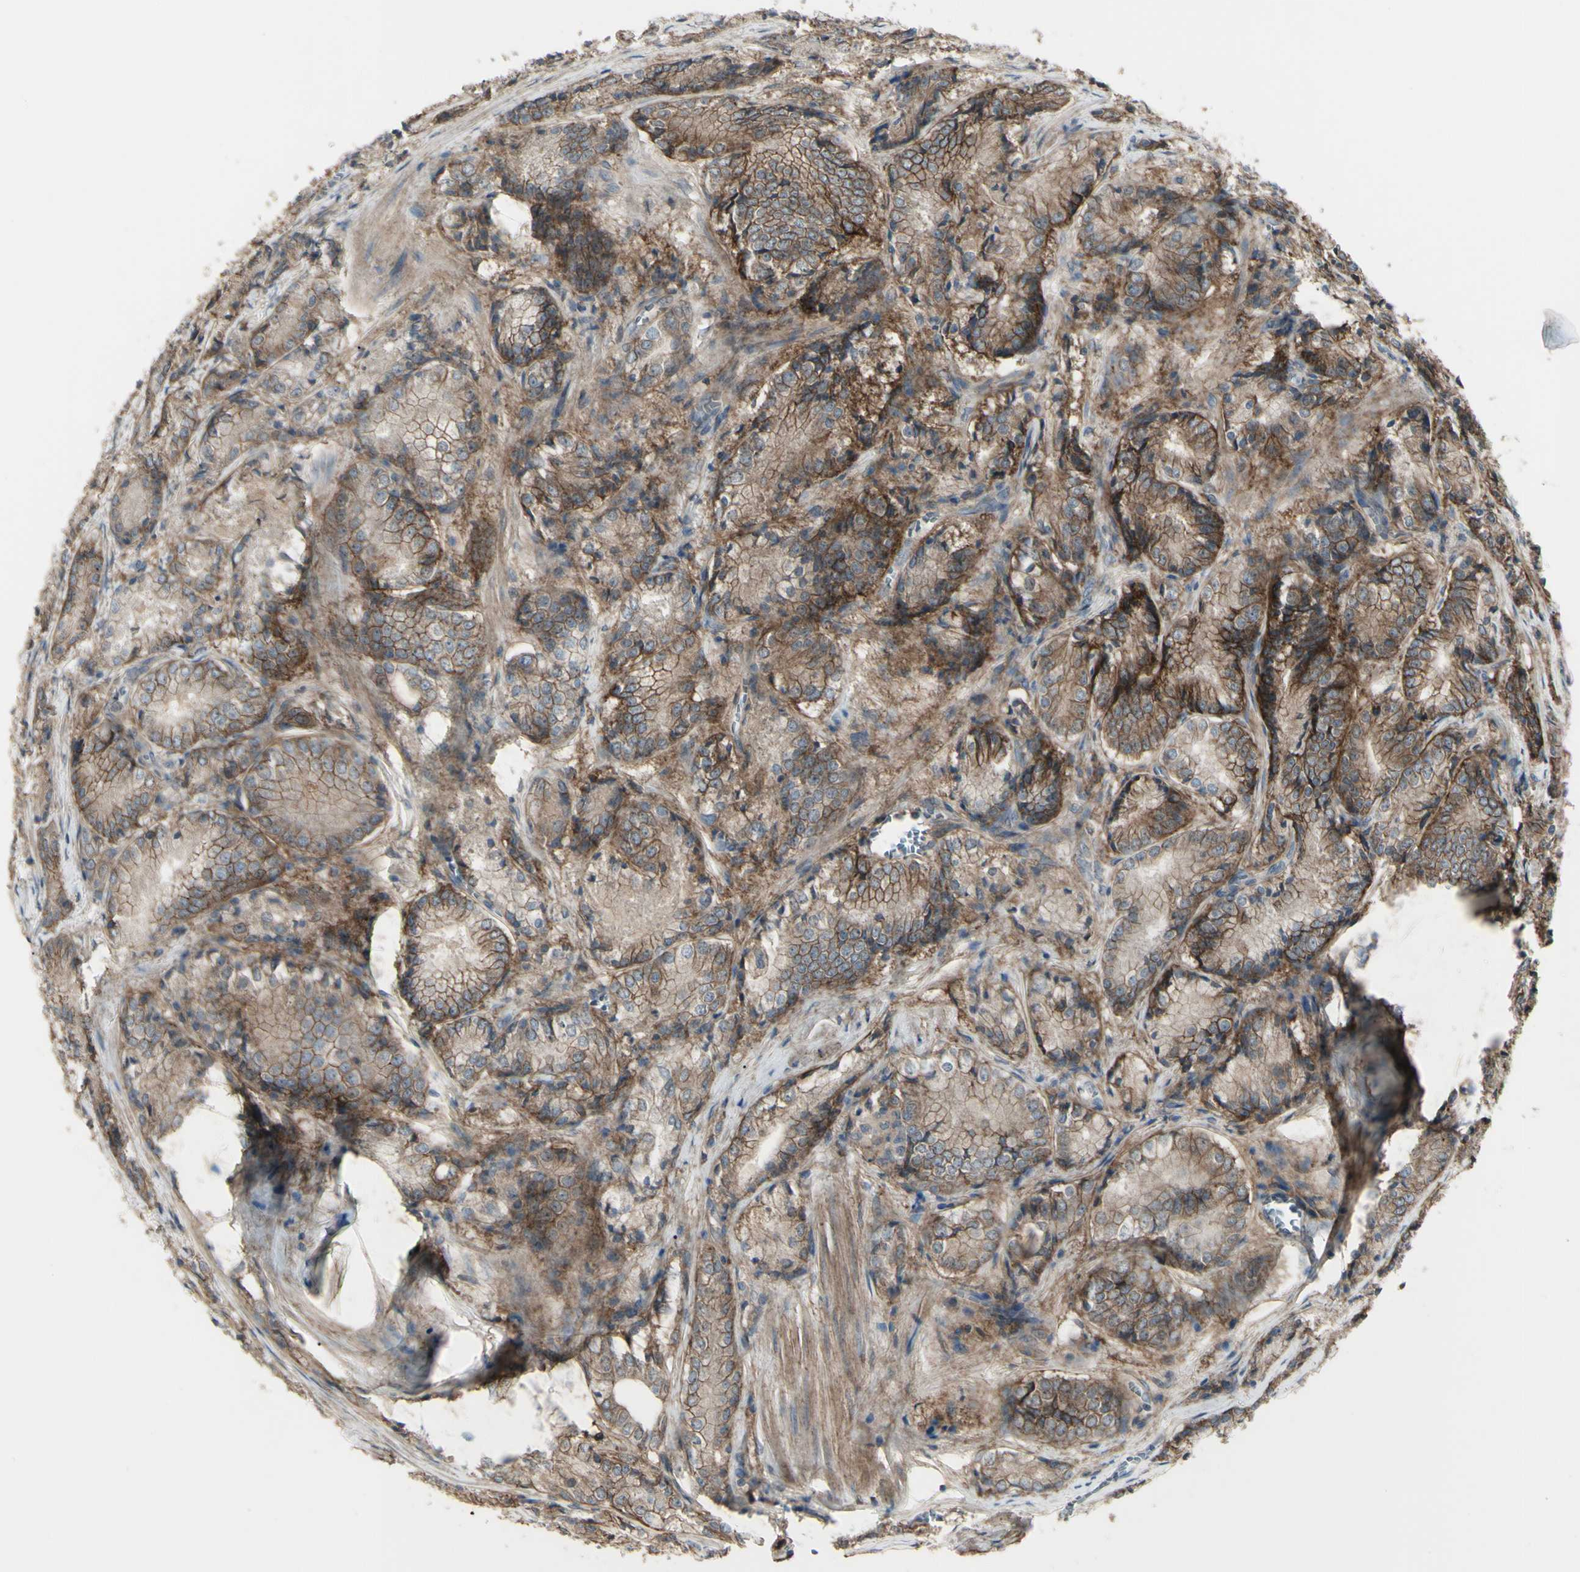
{"staining": {"intensity": "moderate", "quantity": "25%-75%", "location": "cytoplasmic/membranous"}, "tissue": "prostate cancer", "cell_type": "Tumor cells", "image_type": "cancer", "snomed": [{"axis": "morphology", "description": "Adenocarcinoma, Low grade"}, {"axis": "topography", "description": "Prostate"}], "caption": "Immunohistochemistry (IHC) (DAB) staining of human prostate cancer demonstrates moderate cytoplasmic/membranous protein staining in about 25%-75% of tumor cells.", "gene": "CD276", "patient": {"sex": "male", "age": 60}}